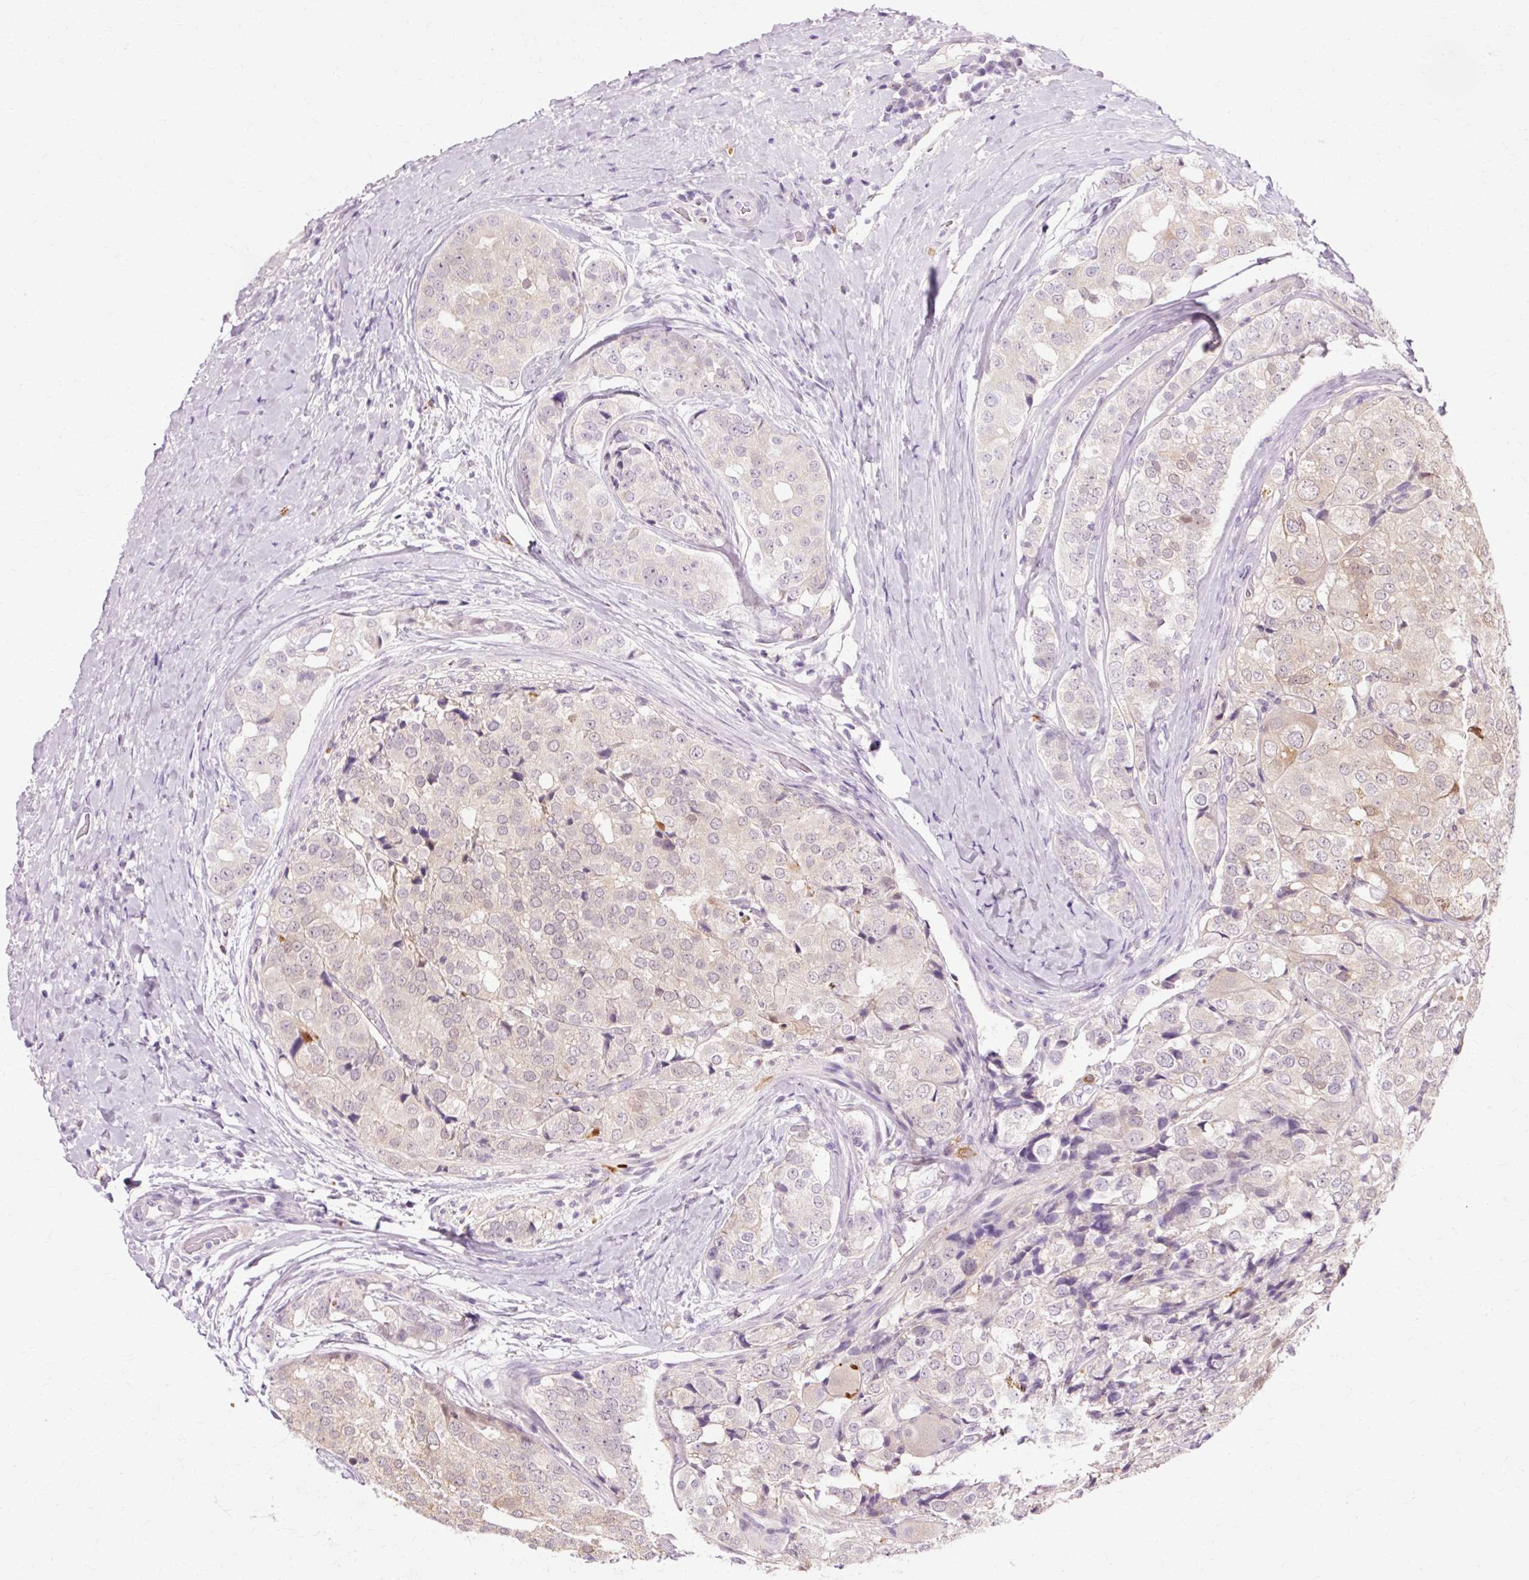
{"staining": {"intensity": "weak", "quantity": "<25%", "location": "cytoplasmic/membranous"}, "tissue": "prostate cancer", "cell_type": "Tumor cells", "image_type": "cancer", "snomed": [{"axis": "morphology", "description": "Adenocarcinoma, High grade"}, {"axis": "topography", "description": "Prostate"}], "caption": "Immunohistochemical staining of human prostate cancer (adenocarcinoma (high-grade)) demonstrates no significant expression in tumor cells.", "gene": "VN1R2", "patient": {"sex": "male", "age": 49}}